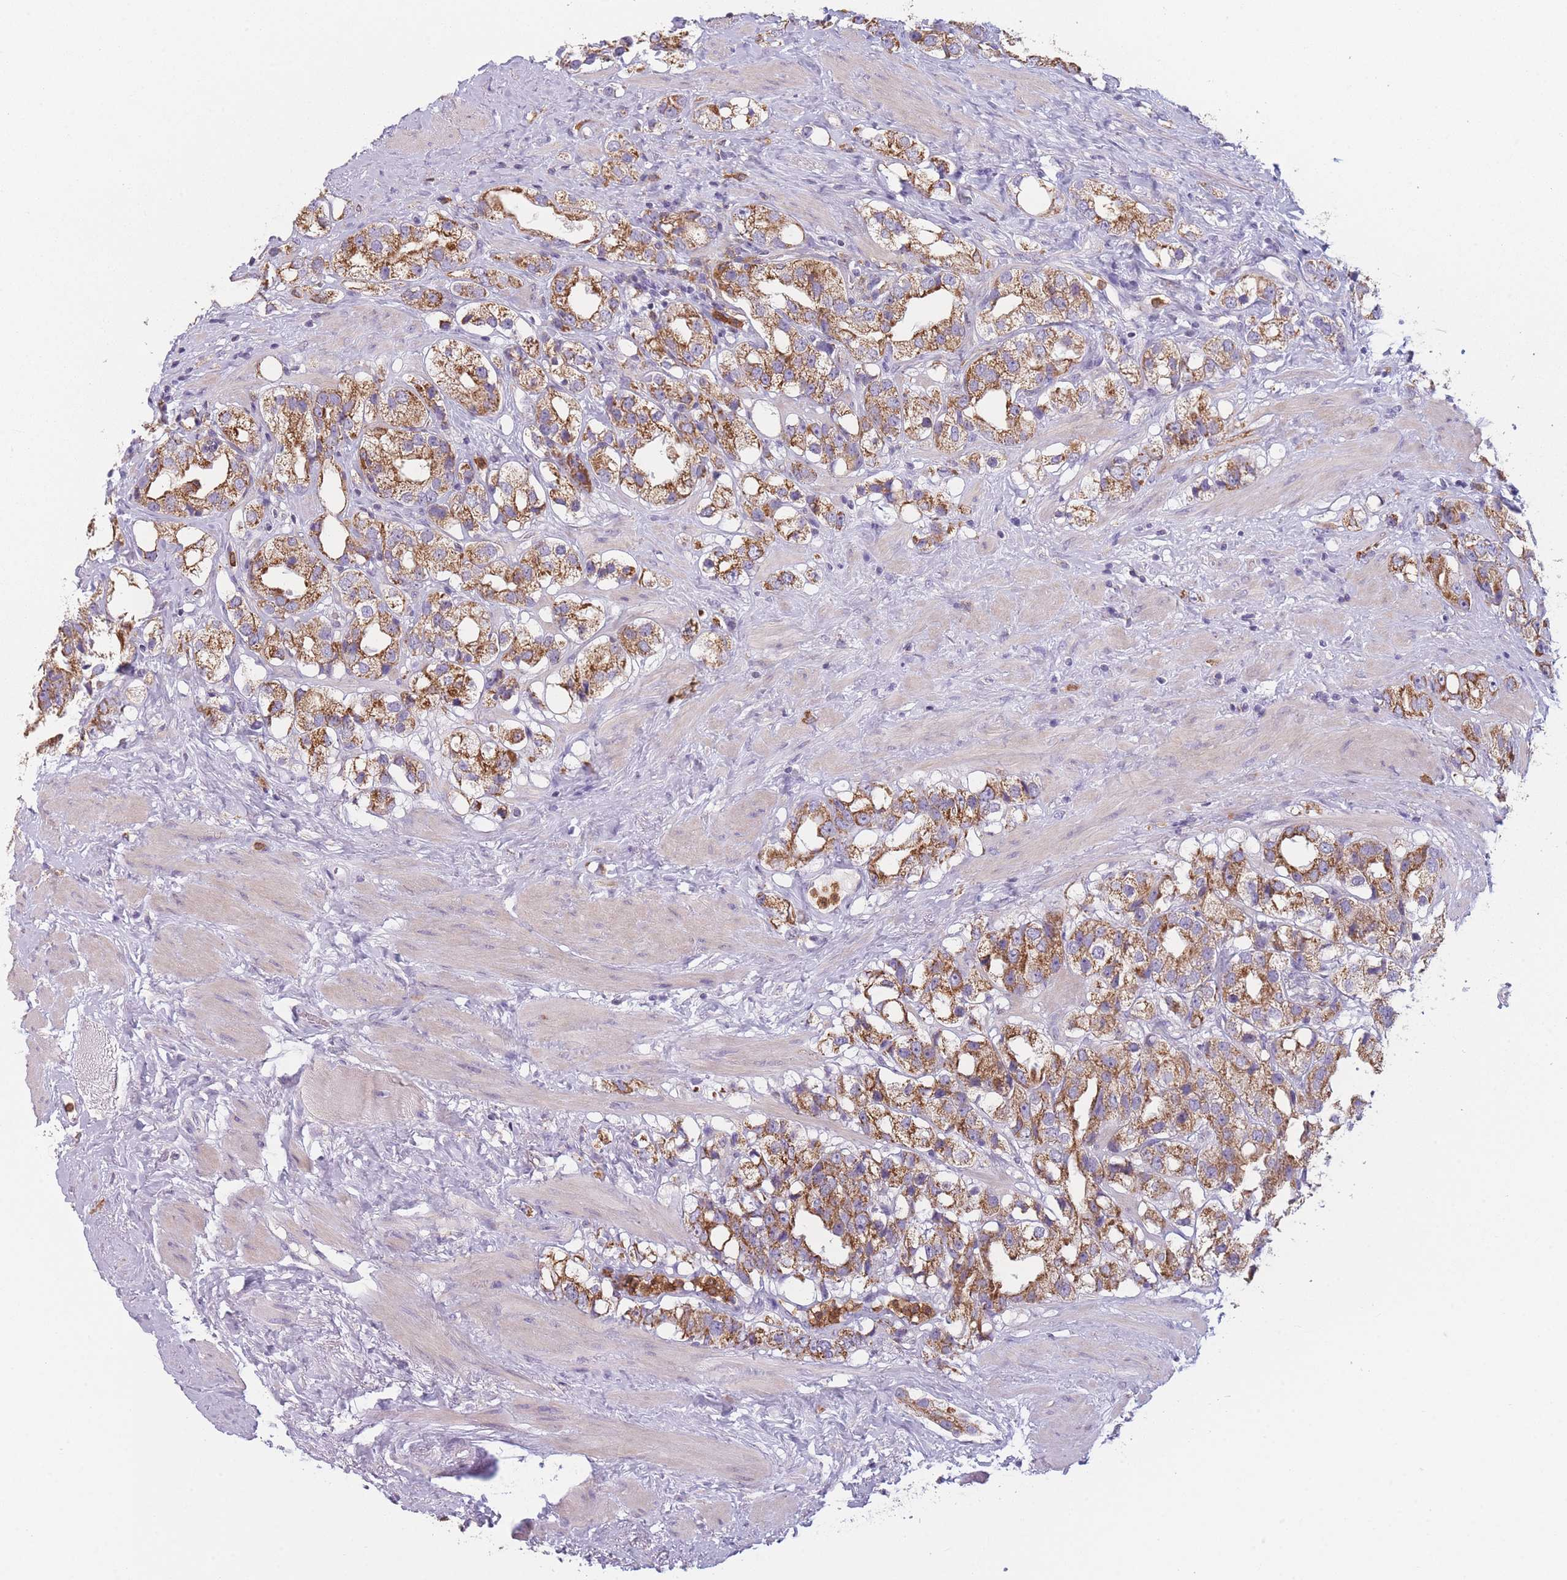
{"staining": {"intensity": "moderate", "quantity": ">75%", "location": "cytoplasmic/membranous"}, "tissue": "prostate cancer", "cell_type": "Tumor cells", "image_type": "cancer", "snomed": [{"axis": "morphology", "description": "Adenocarcinoma, NOS"}, {"axis": "topography", "description": "Prostate"}], "caption": "This photomicrograph shows immunohistochemistry staining of human adenocarcinoma (prostate), with medium moderate cytoplasmic/membranous staining in approximately >75% of tumor cells.", "gene": "PRAM1", "patient": {"sex": "male", "age": 79}}